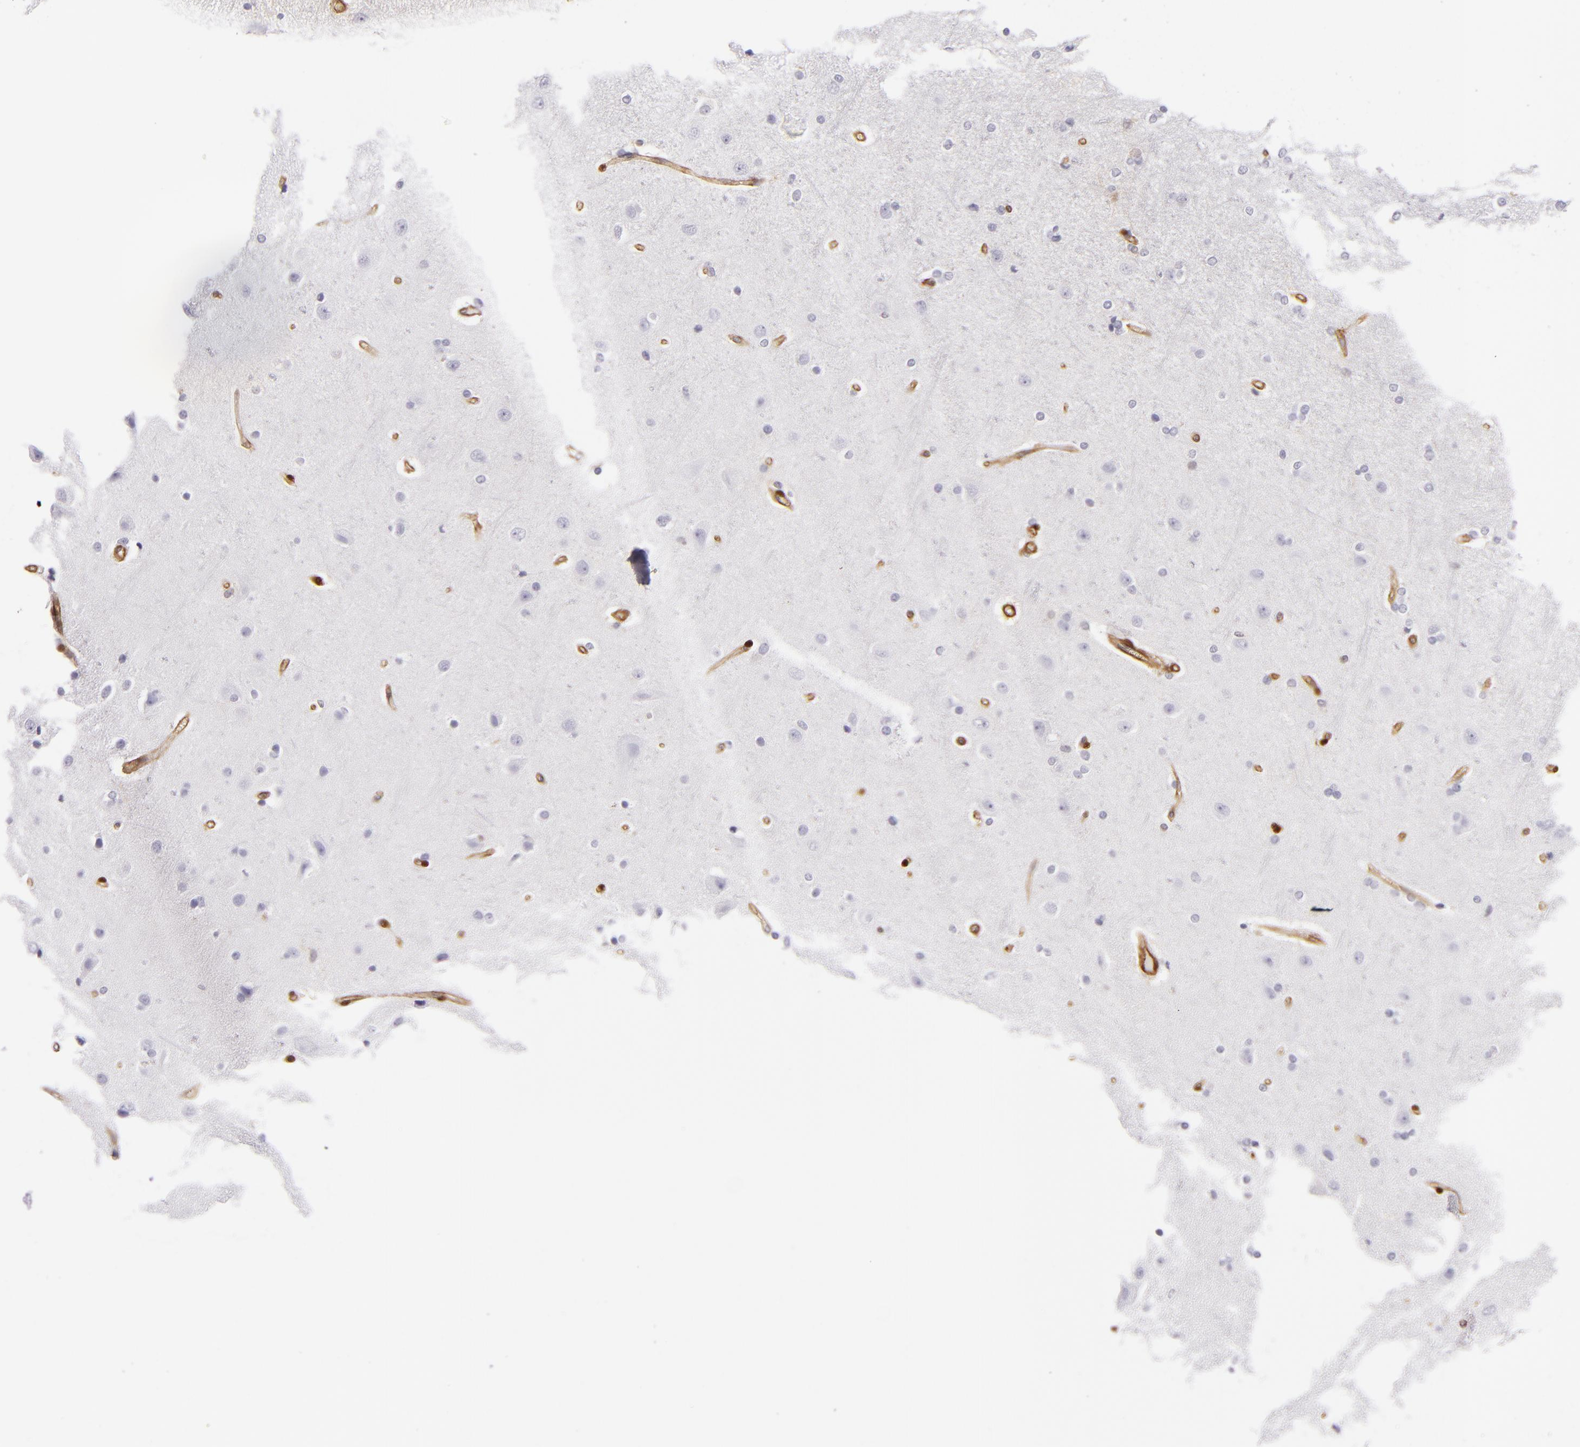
{"staining": {"intensity": "moderate", "quantity": ">75%", "location": "cytoplasmic/membranous,nuclear"}, "tissue": "cerebral cortex", "cell_type": "Endothelial cells", "image_type": "normal", "snomed": [{"axis": "morphology", "description": "Normal tissue, NOS"}, {"axis": "topography", "description": "Cerebral cortex"}], "caption": "Immunohistochemistry (IHC) (DAB) staining of normal cerebral cortex reveals moderate cytoplasmic/membranous,nuclear protein positivity in approximately >75% of endothelial cells. (brown staining indicates protein expression, while blue staining denotes nuclei).", "gene": "VCL", "patient": {"sex": "female", "age": 54}}